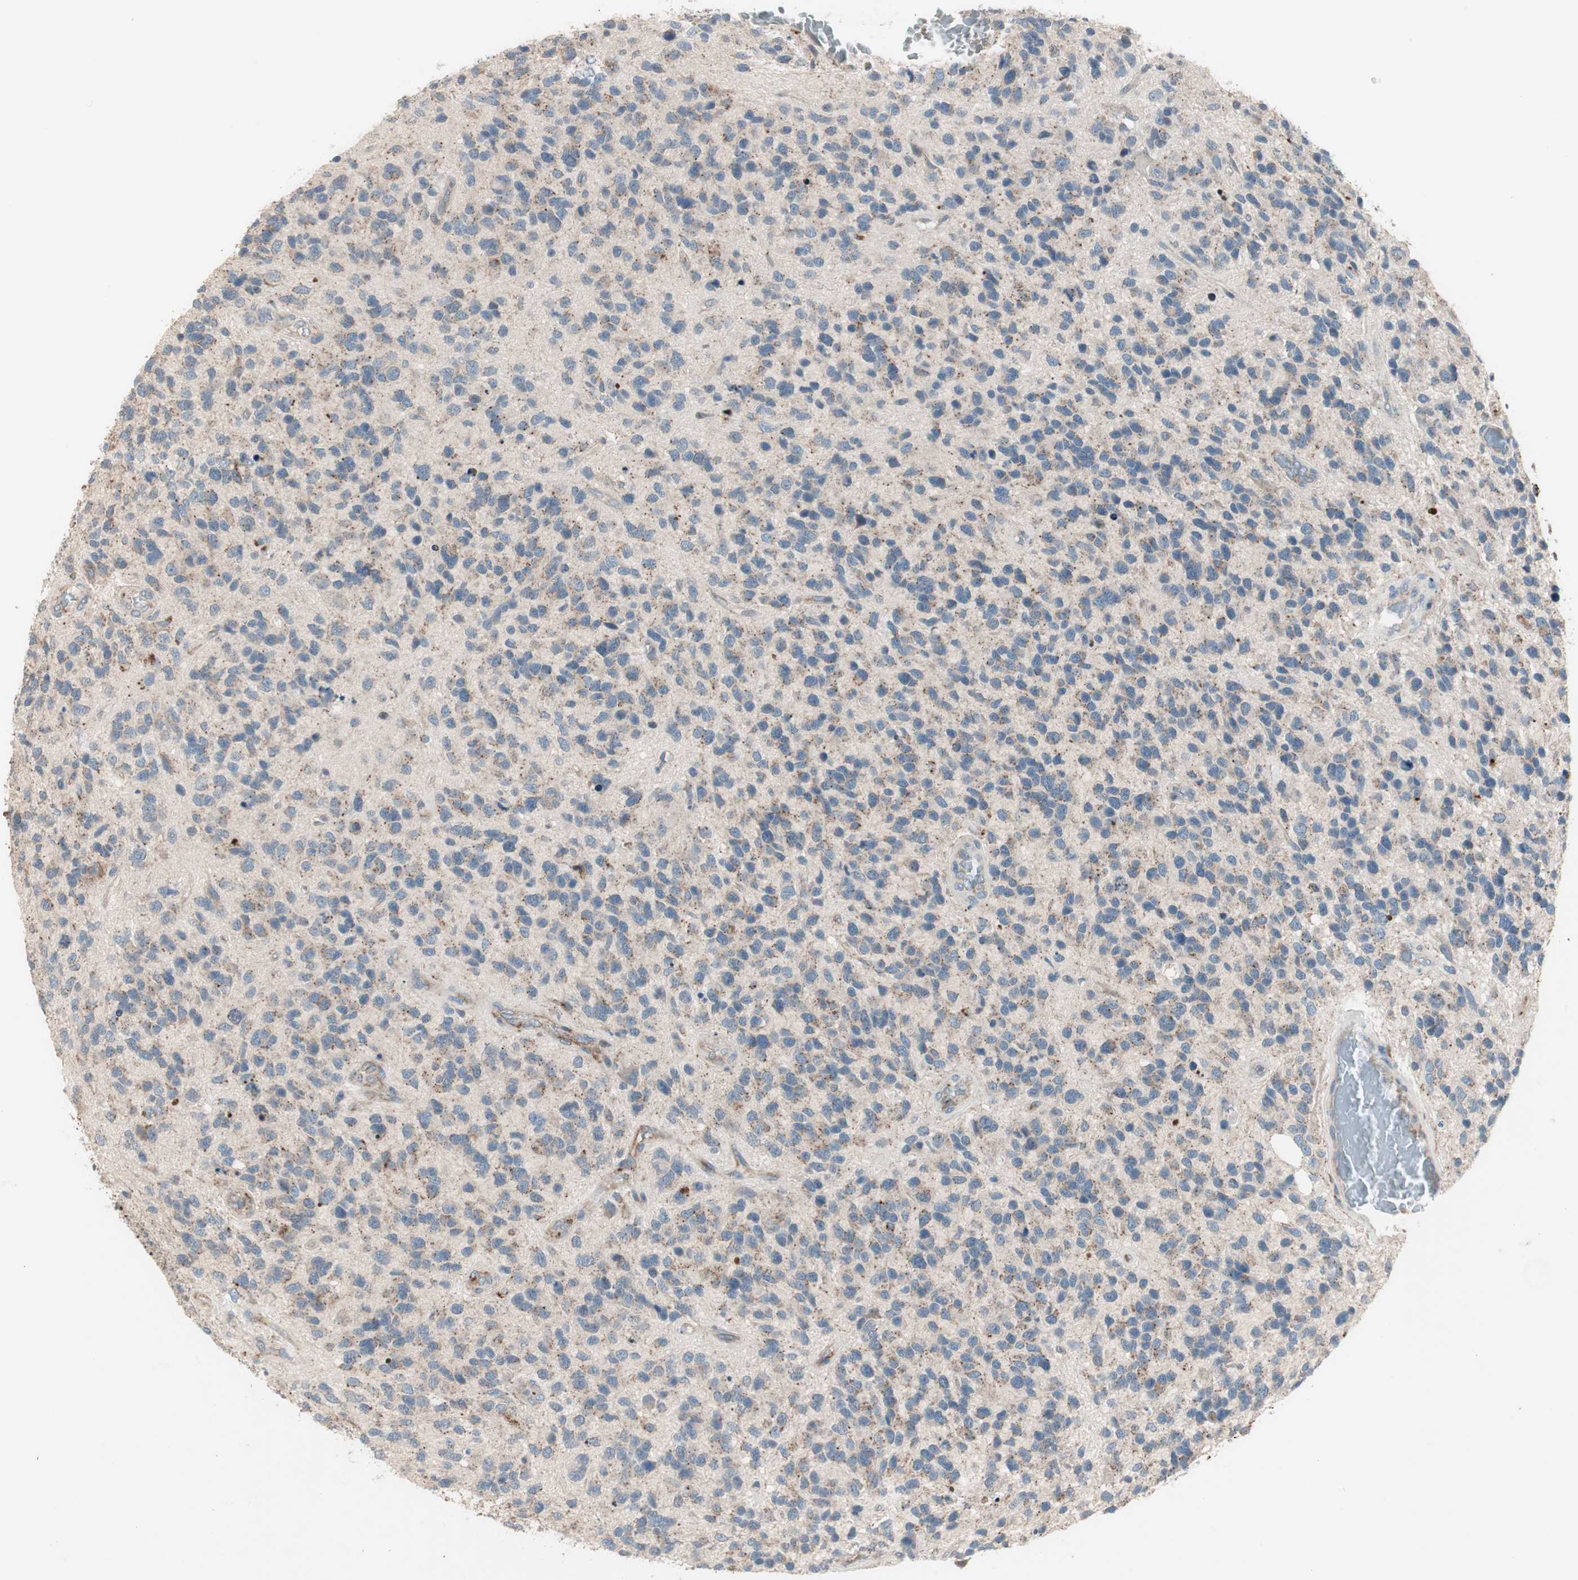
{"staining": {"intensity": "weak", "quantity": "25%-75%", "location": "cytoplasmic/membranous"}, "tissue": "glioma", "cell_type": "Tumor cells", "image_type": "cancer", "snomed": [{"axis": "morphology", "description": "Glioma, malignant, High grade"}, {"axis": "topography", "description": "Brain"}], "caption": "An image of human malignant high-grade glioma stained for a protein exhibits weak cytoplasmic/membranous brown staining in tumor cells.", "gene": "FGFR4", "patient": {"sex": "female", "age": 58}}